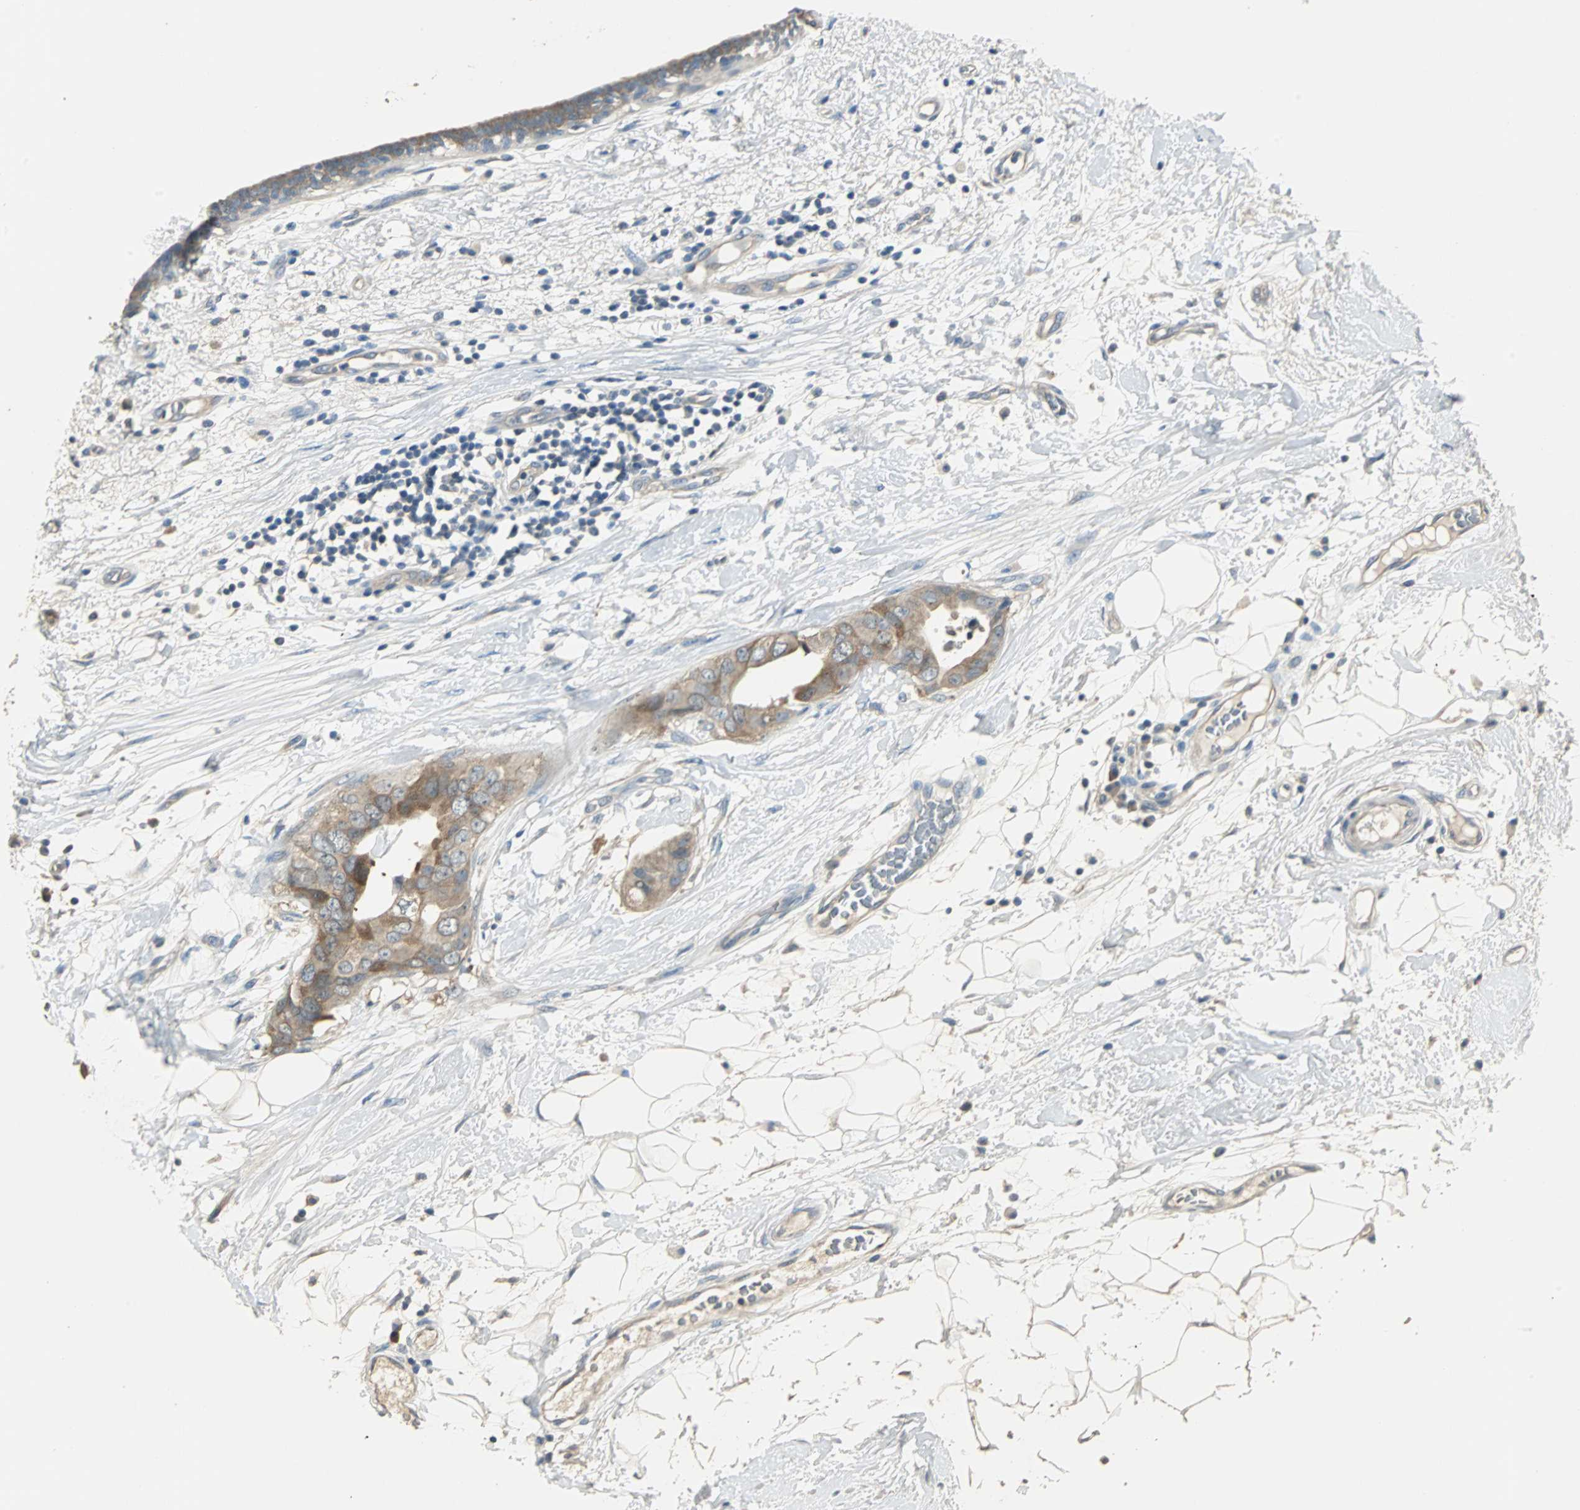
{"staining": {"intensity": "moderate", "quantity": ">75%", "location": "cytoplasmic/membranous"}, "tissue": "breast cancer", "cell_type": "Tumor cells", "image_type": "cancer", "snomed": [{"axis": "morphology", "description": "Duct carcinoma"}, {"axis": "topography", "description": "Breast"}], "caption": "Immunohistochemical staining of human breast cancer reveals medium levels of moderate cytoplasmic/membranous protein staining in about >75% of tumor cells.", "gene": "ABHD2", "patient": {"sex": "female", "age": 40}}